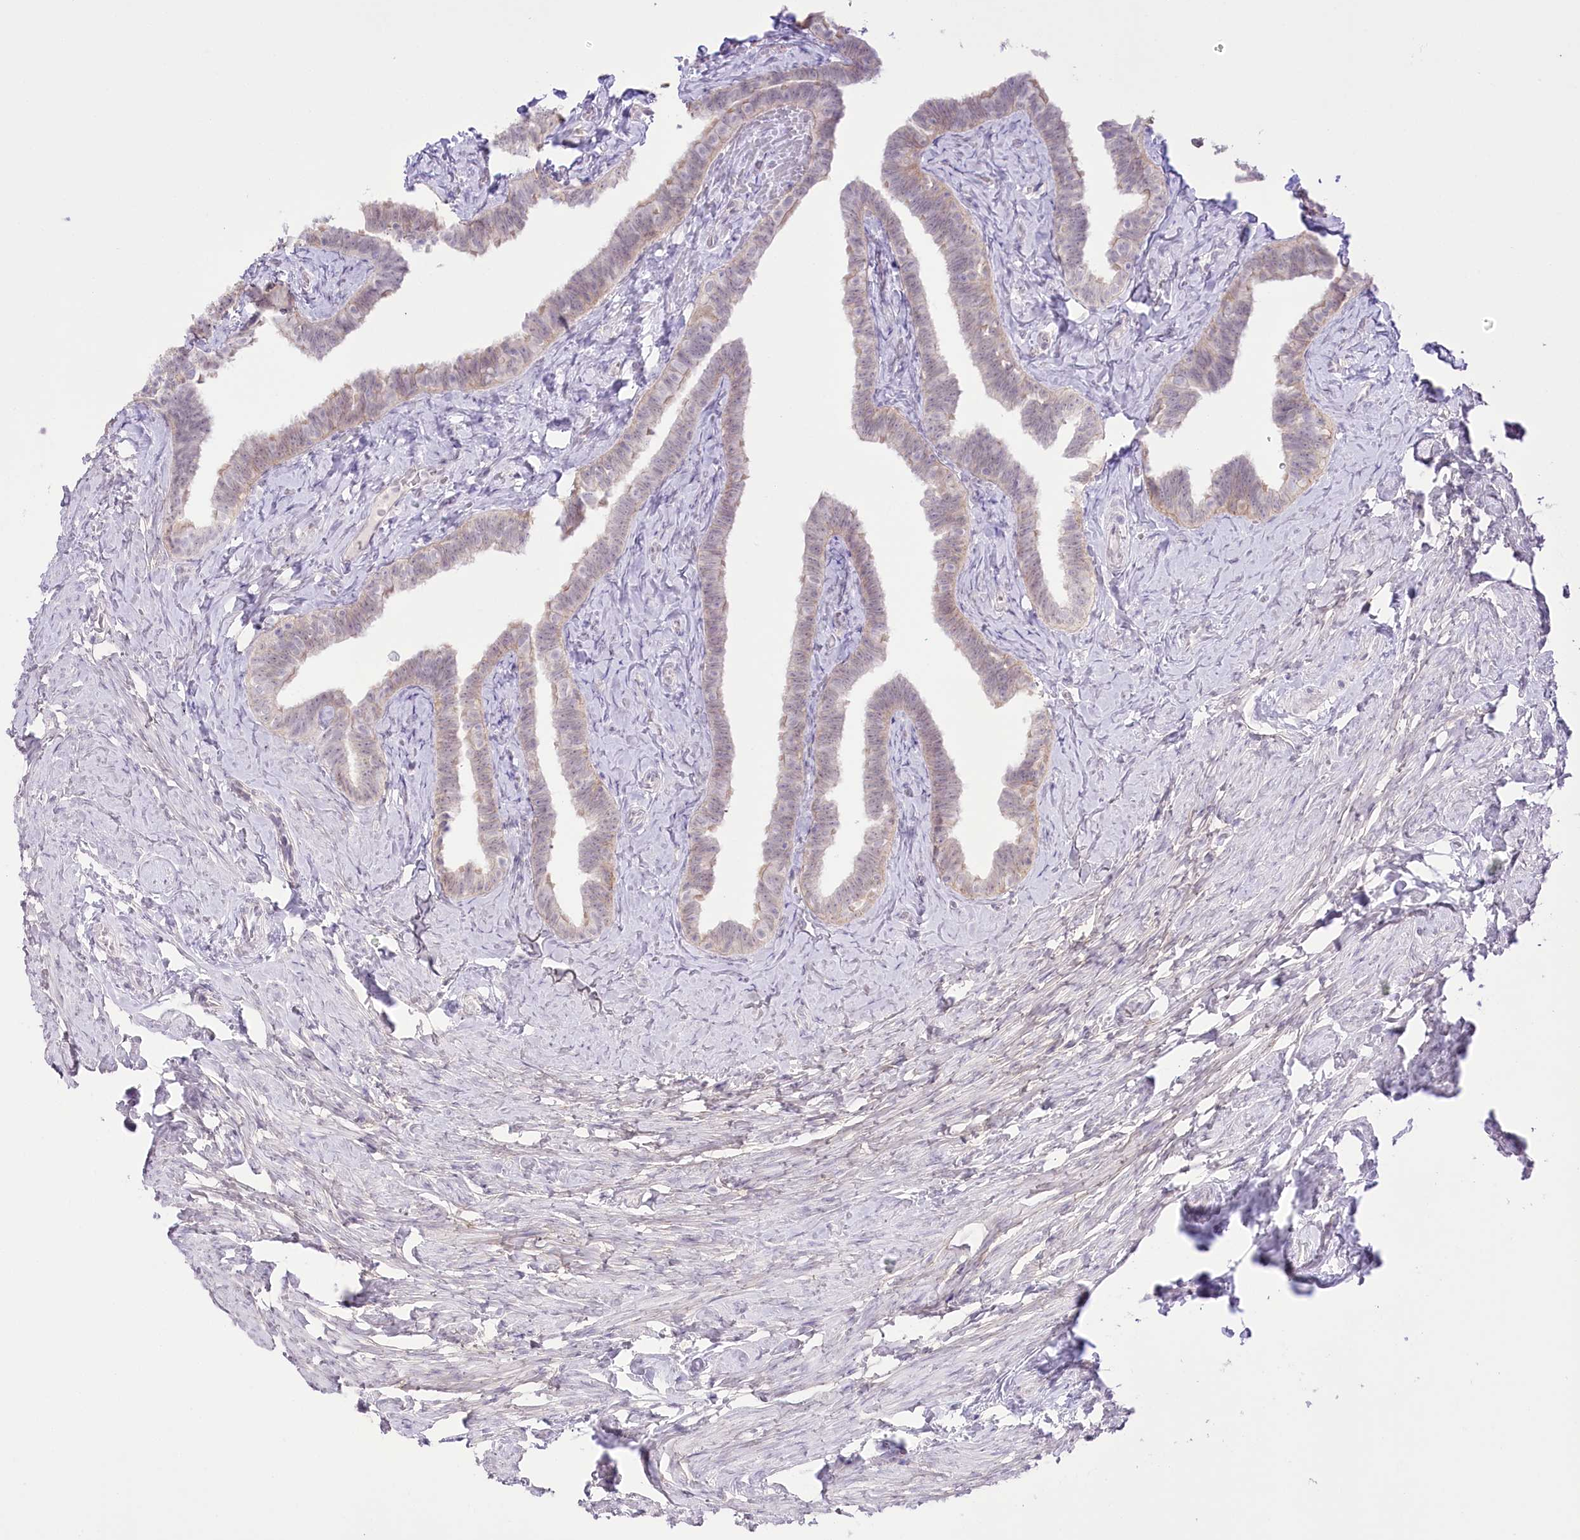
{"staining": {"intensity": "weak", "quantity": "<25%", "location": "cytoplasmic/membranous"}, "tissue": "fallopian tube", "cell_type": "Glandular cells", "image_type": "normal", "snomed": [{"axis": "morphology", "description": "Normal tissue, NOS"}, {"axis": "topography", "description": "Fallopian tube"}], "caption": "Immunohistochemical staining of benign fallopian tube displays no significant positivity in glandular cells.", "gene": "SLC39A10", "patient": {"sex": "female", "age": 39}}